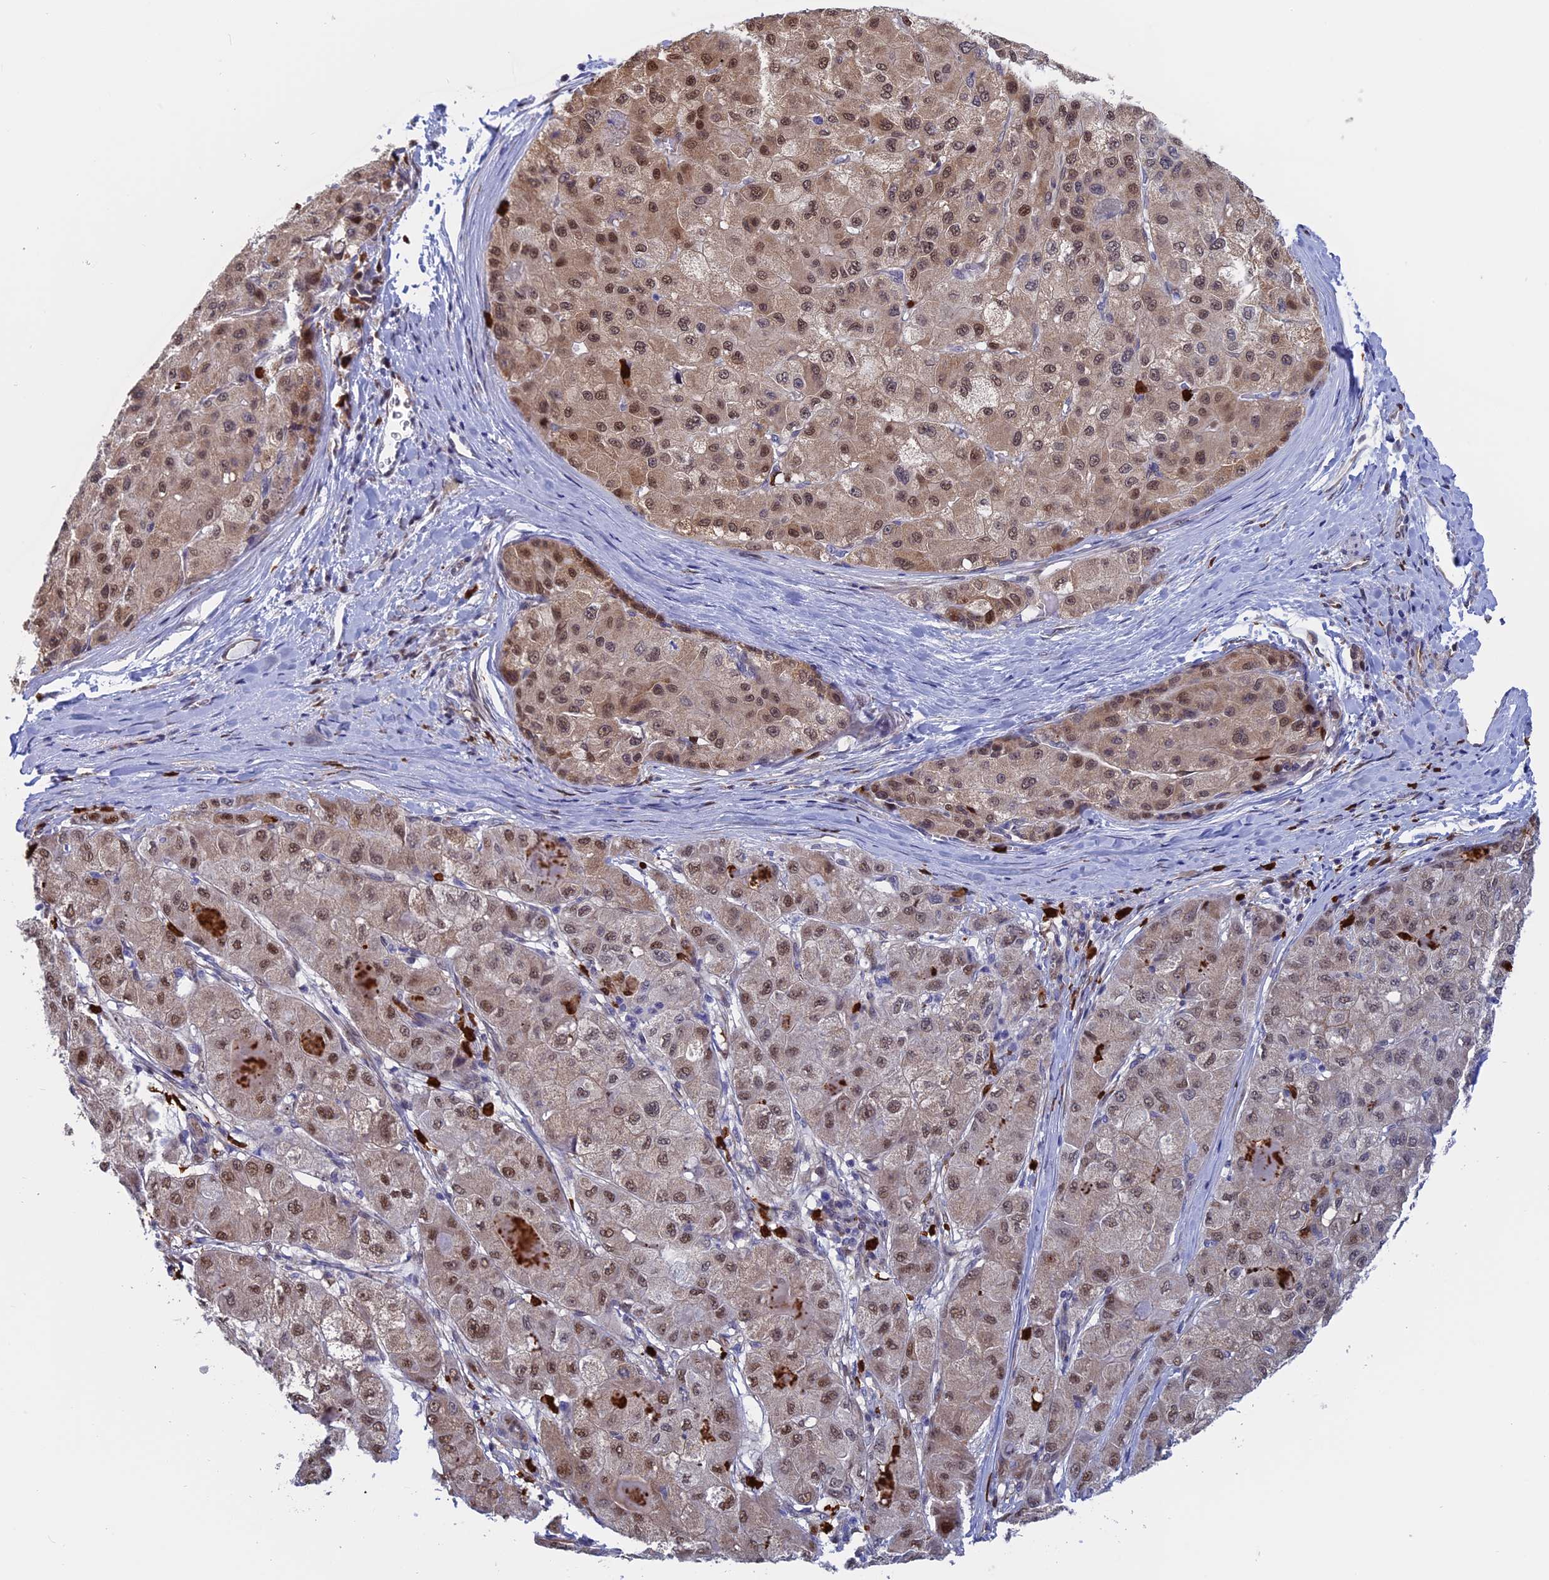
{"staining": {"intensity": "moderate", "quantity": "25%-75%", "location": "nuclear"}, "tissue": "liver cancer", "cell_type": "Tumor cells", "image_type": "cancer", "snomed": [{"axis": "morphology", "description": "Carcinoma, Hepatocellular, NOS"}, {"axis": "topography", "description": "Liver"}], "caption": "Hepatocellular carcinoma (liver) tissue demonstrates moderate nuclear positivity in about 25%-75% of tumor cells", "gene": "SLC26A1", "patient": {"sex": "male", "age": 80}}